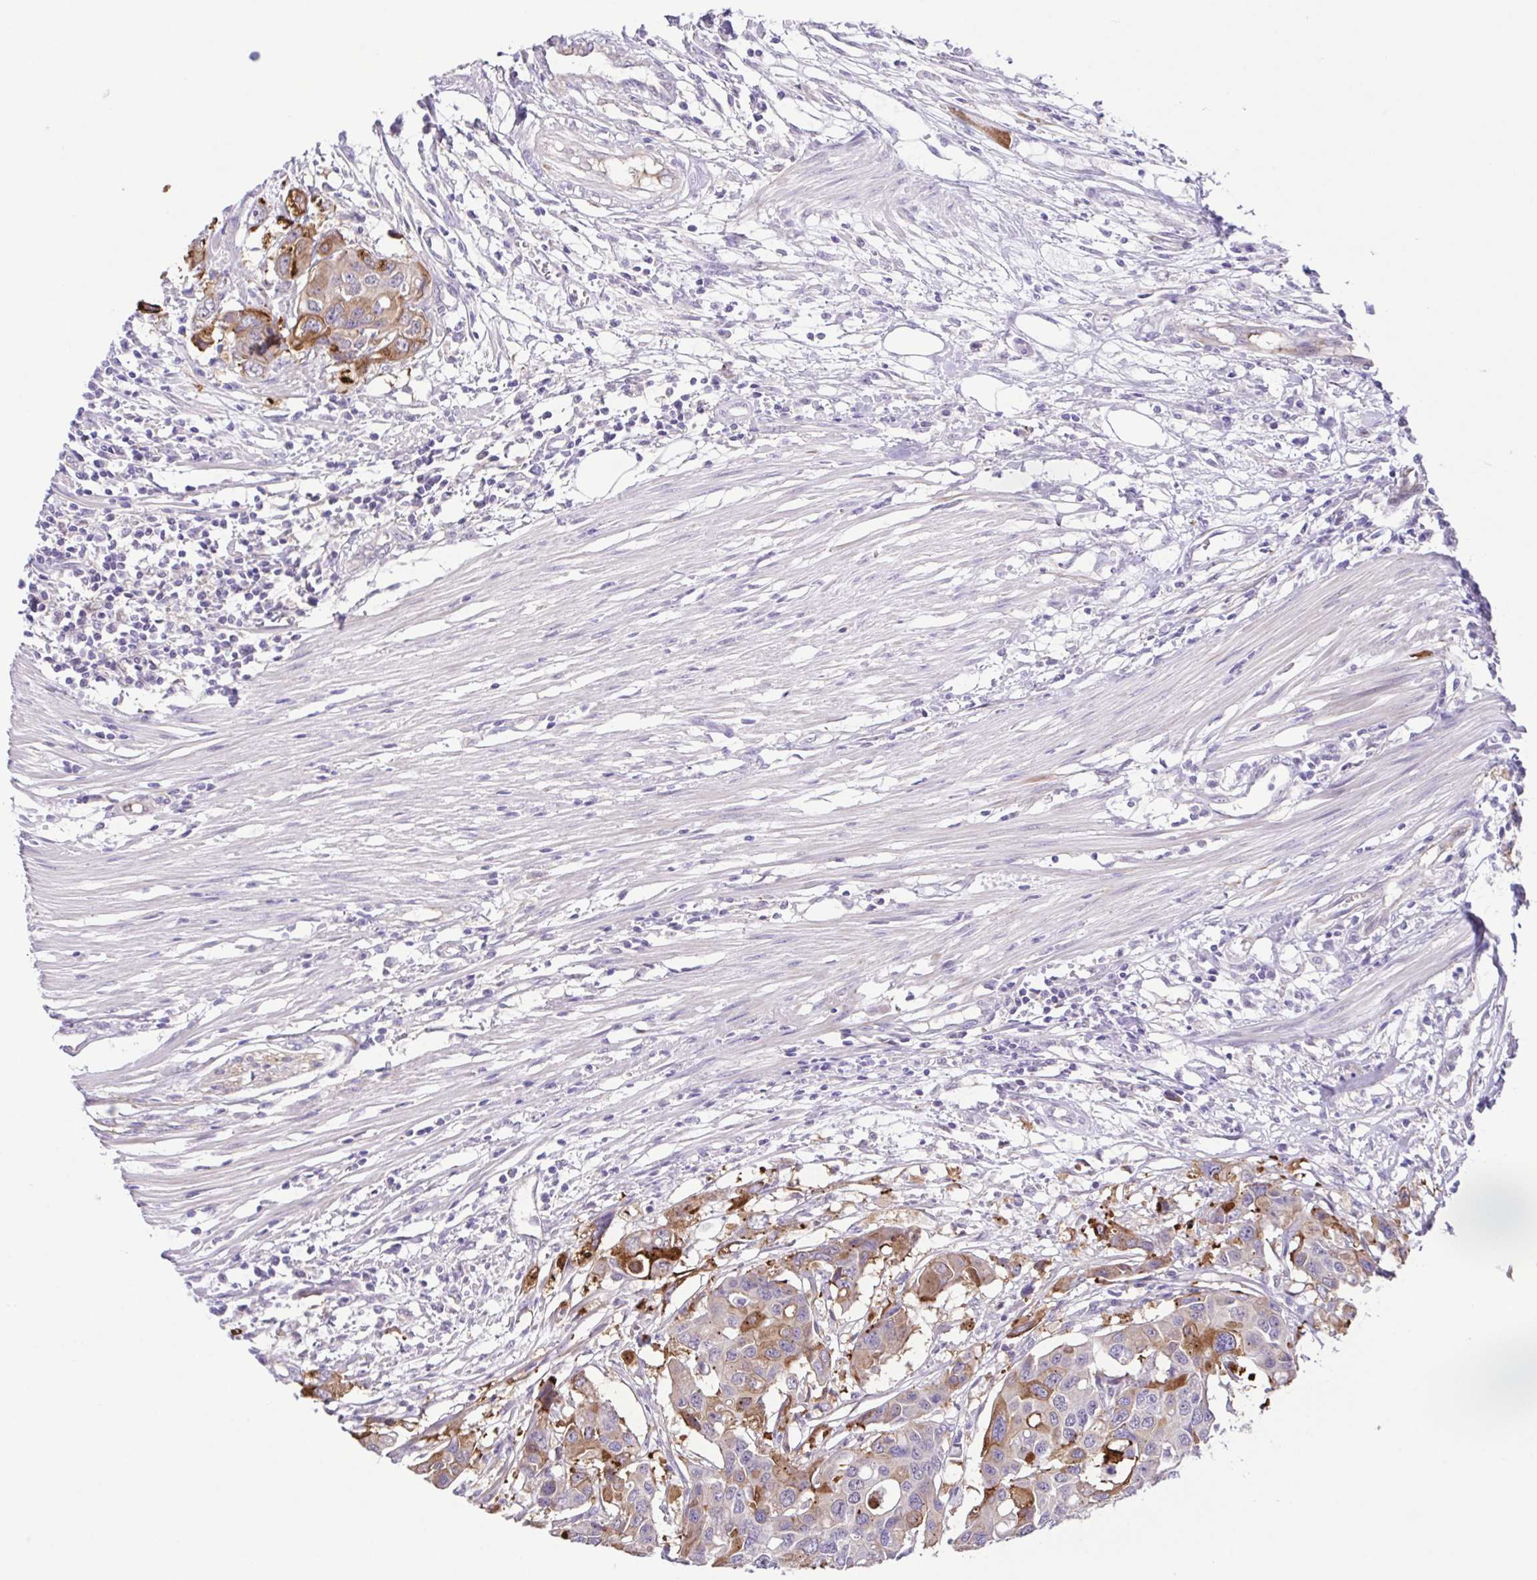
{"staining": {"intensity": "strong", "quantity": "<25%", "location": "cytoplasmic/membranous"}, "tissue": "colorectal cancer", "cell_type": "Tumor cells", "image_type": "cancer", "snomed": [{"axis": "morphology", "description": "Adenocarcinoma, NOS"}, {"axis": "topography", "description": "Colon"}], "caption": "This photomicrograph displays immunohistochemistry (IHC) staining of human adenocarcinoma (colorectal), with medium strong cytoplasmic/membranous positivity in about <25% of tumor cells.", "gene": "DCLK2", "patient": {"sex": "male", "age": 77}}